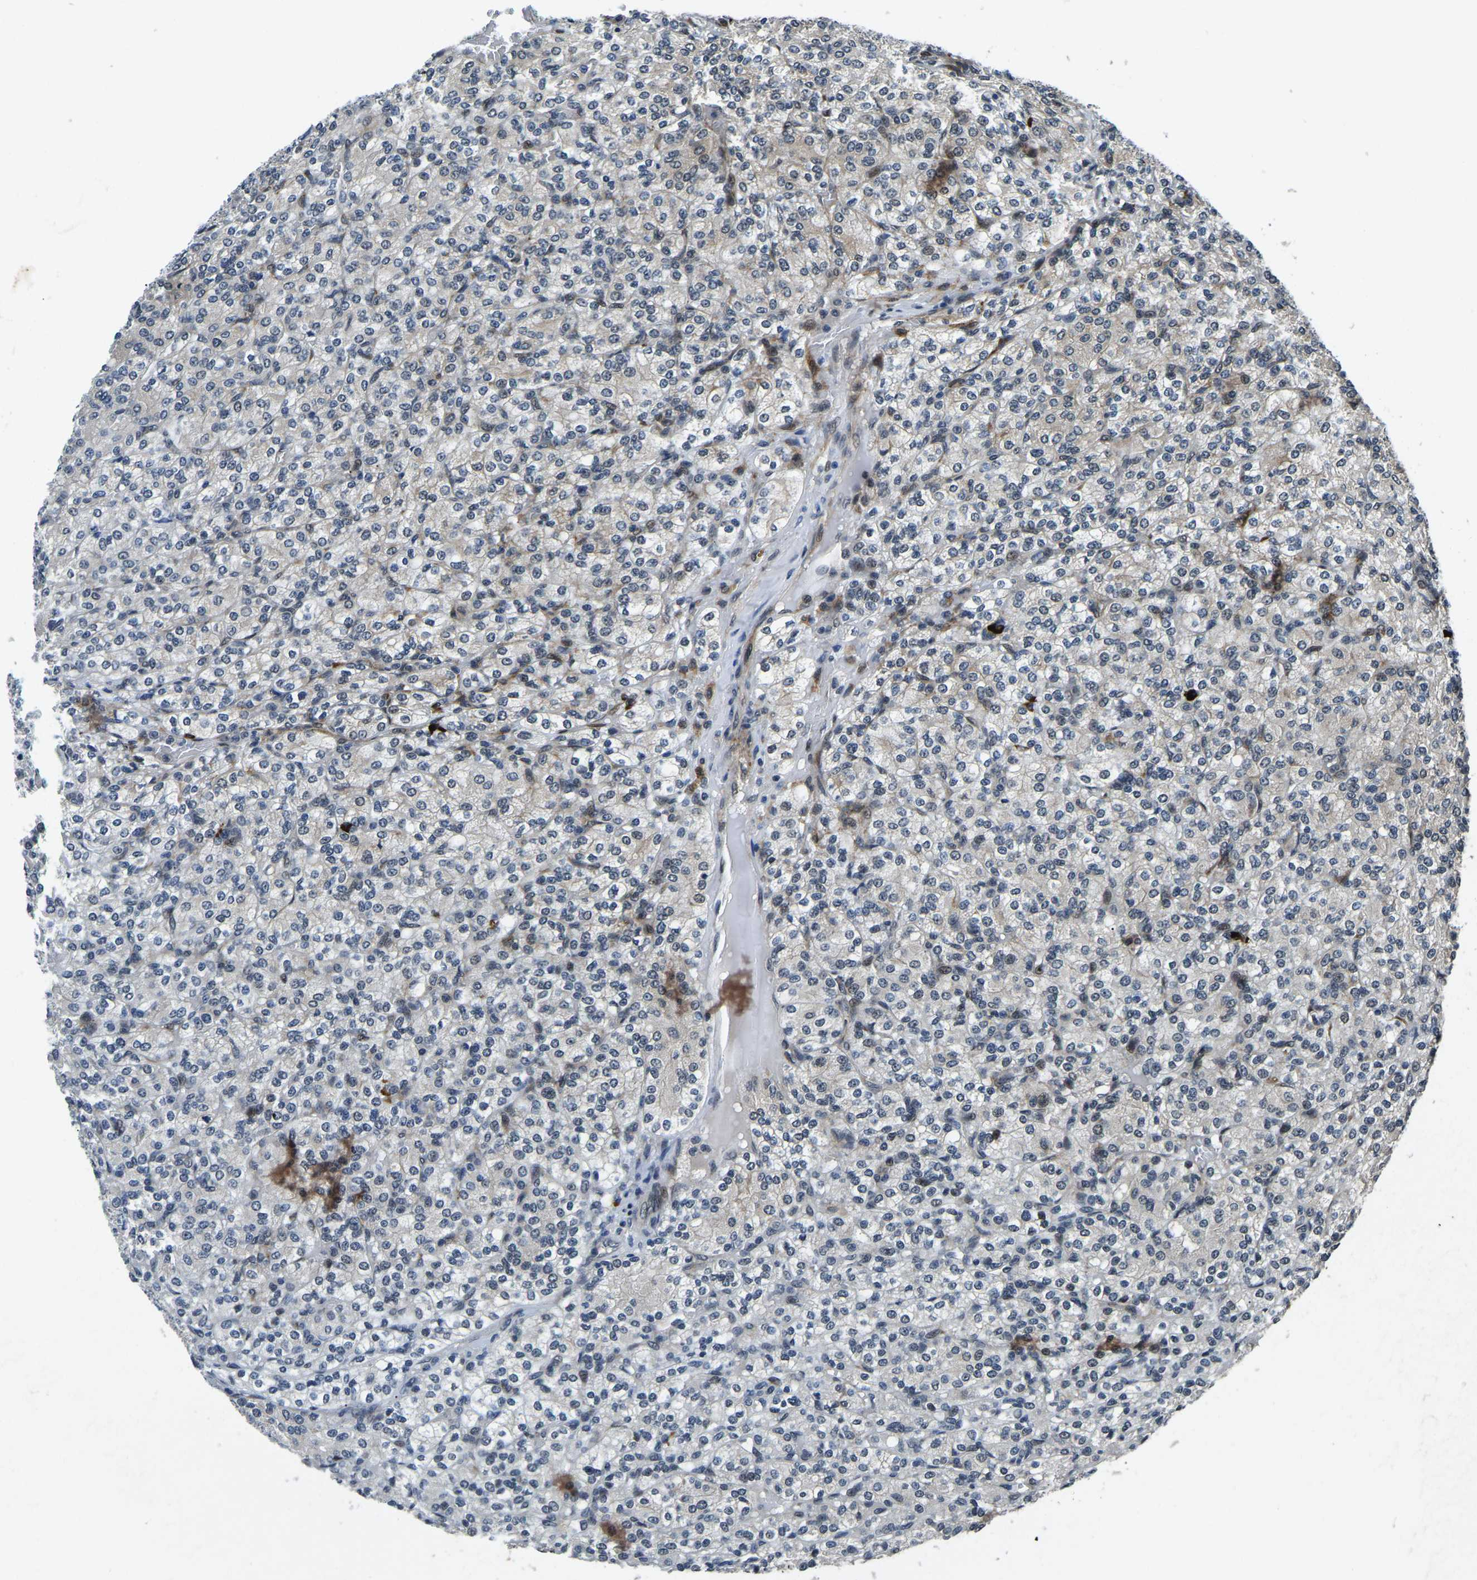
{"staining": {"intensity": "weak", "quantity": "<25%", "location": "nuclear"}, "tissue": "renal cancer", "cell_type": "Tumor cells", "image_type": "cancer", "snomed": [{"axis": "morphology", "description": "Adenocarcinoma, NOS"}, {"axis": "topography", "description": "Kidney"}], "caption": "High magnification brightfield microscopy of renal adenocarcinoma stained with DAB (3,3'-diaminobenzidine) (brown) and counterstained with hematoxylin (blue): tumor cells show no significant positivity.", "gene": "ING2", "patient": {"sex": "male", "age": 77}}